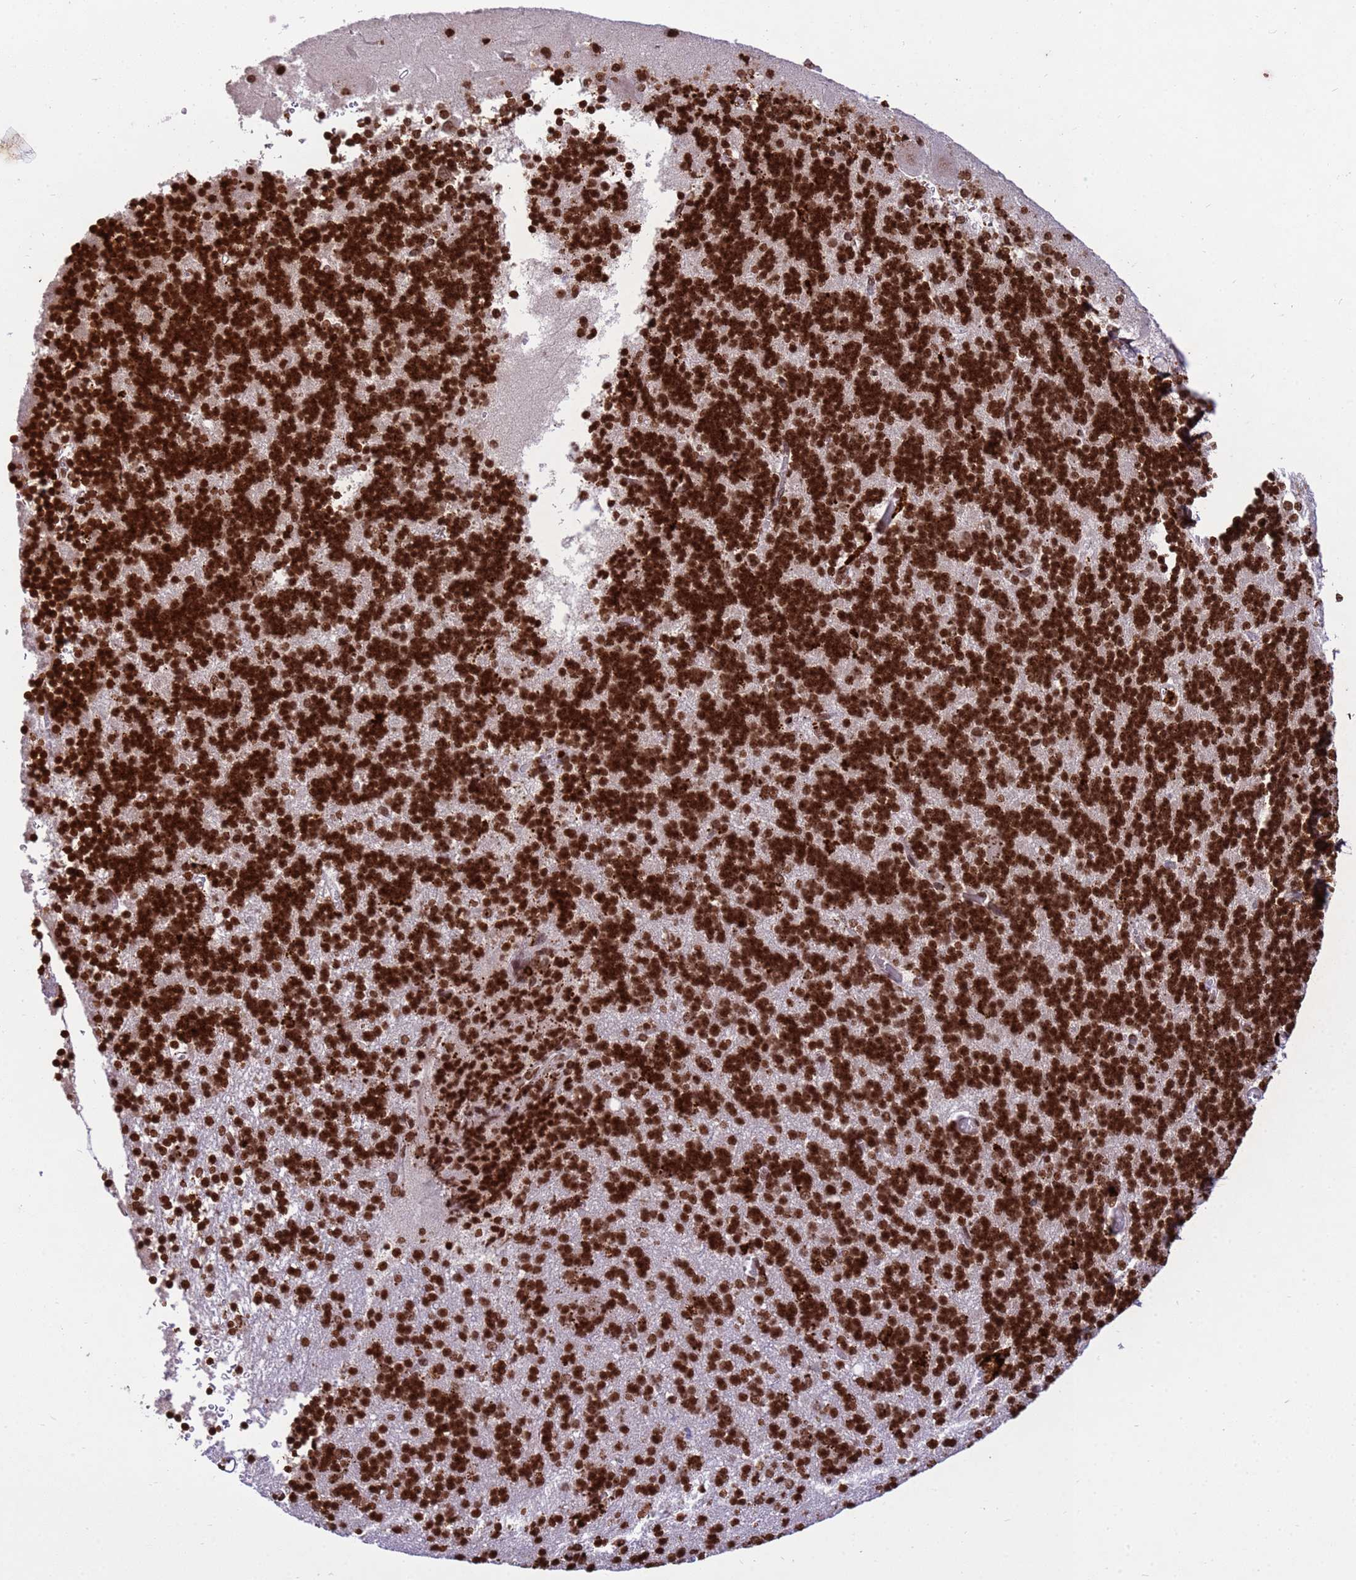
{"staining": {"intensity": "strong", "quantity": ">75%", "location": "nuclear"}, "tissue": "cerebellum", "cell_type": "Cells in granular layer", "image_type": "normal", "snomed": [{"axis": "morphology", "description": "Normal tissue, NOS"}, {"axis": "topography", "description": "Cerebellum"}], "caption": "Brown immunohistochemical staining in unremarkable human cerebellum exhibits strong nuclear expression in approximately >75% of cells in granular layer. (IHC, brightfield microscopy, high magnification).", "gene": "H3", "patient": {"sex": "male", "age": 37}}